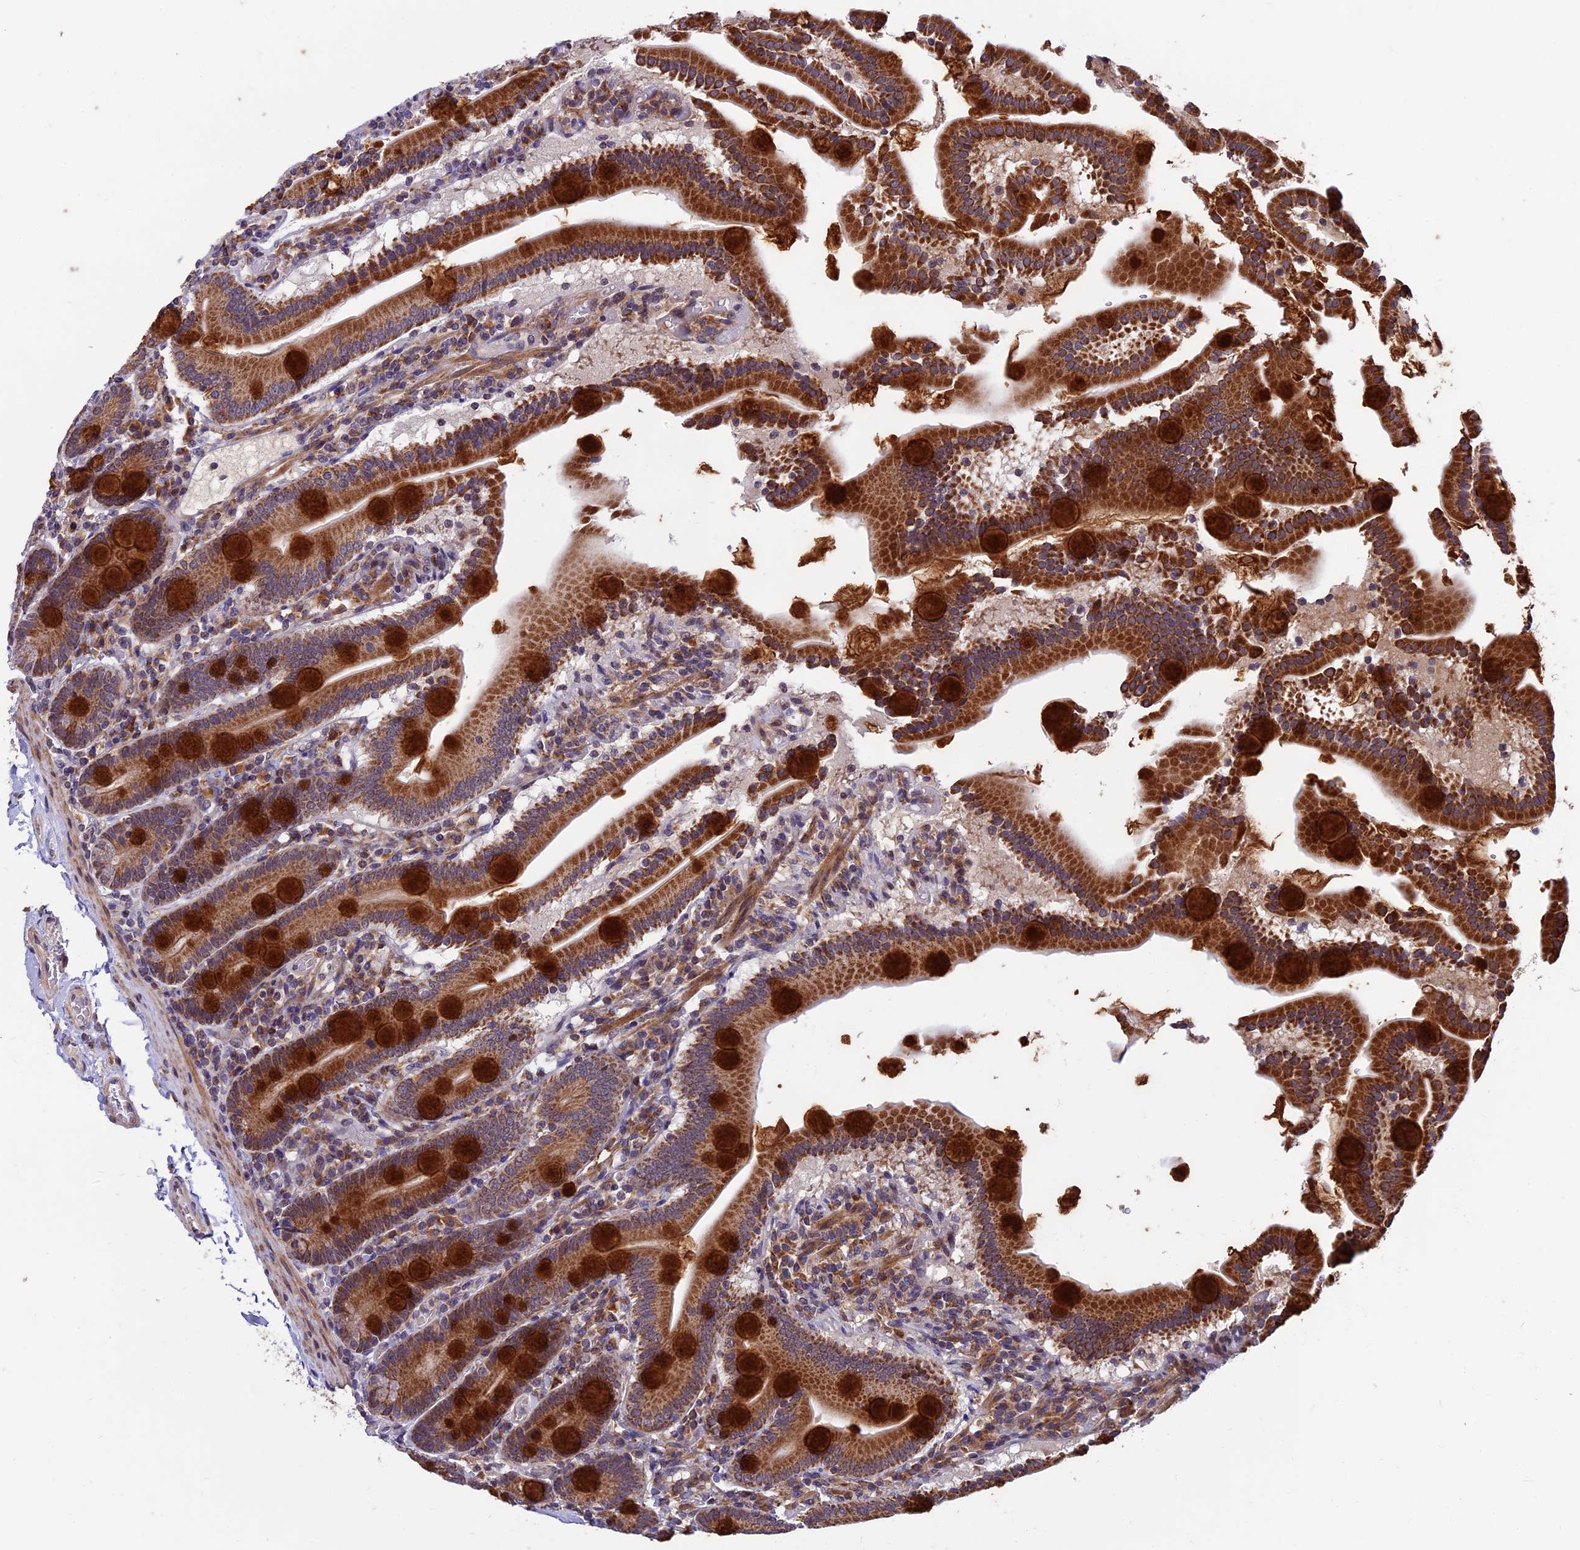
{"staining": {"intensity": "strong", "quantity": ">75%", "location": "cytoplasmic/membranous"}, "tissue": "duodenum", "cell_type": "Glandular cells", "image_type": "normal", "snomed": [{"axis": "morphology", "description": "Normal tissue, NOS"}, {"axis": "topography", "description": "Duodenum"}], "caption": "Immunohistochemical staining of unremarkable duodenum displays high levels of strong cytoplasmic/membranous expression in approximately >75% of glandular cells.", "gene": "RNF17", "patient": {"sex": "male", "age": 55}}